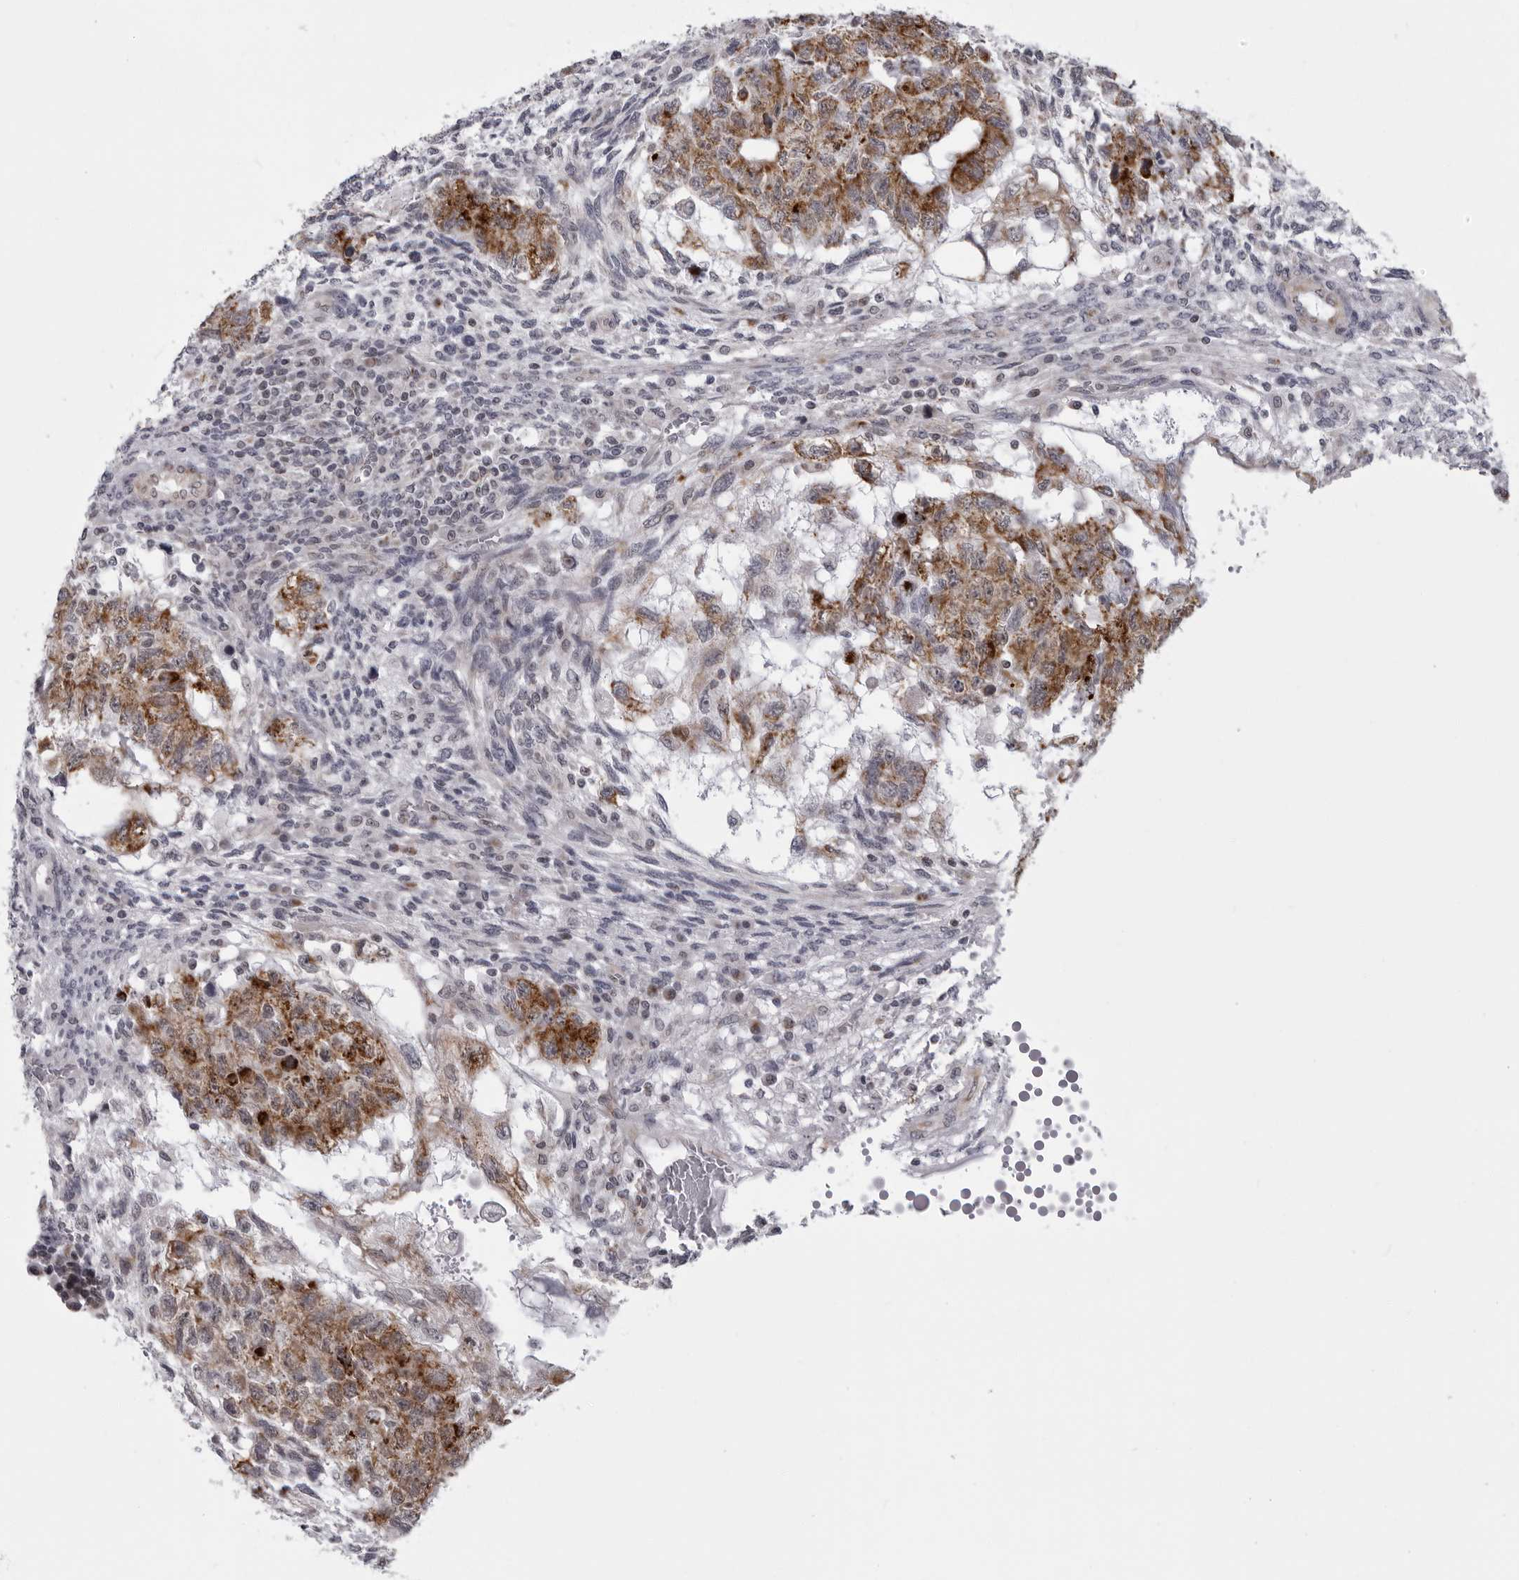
{"staining": {"intensity": "moderate", "quantity": ">75%", "location": "cytoplasmic/membranous"}, "tissue": "testis cancer", "cell_type": "Tumor cells", "image_type": "cancer", "snomed": [{"axis": "morphology", "description": "Normal tissue, NOS"}, {"axis": "morphology", "description": "Carcinoma, Embryonal, NOS"}, {"axis": "topography", "description": "Testis"}], "caption": "Protein positivity by immunohistochemistry demonstrates moderate cytoplasmic/membranous staining in approximately >75% of tumor cells in testis cancer.", "gene": "RTCA", "patient": {"sex": "male", "age": 36}}